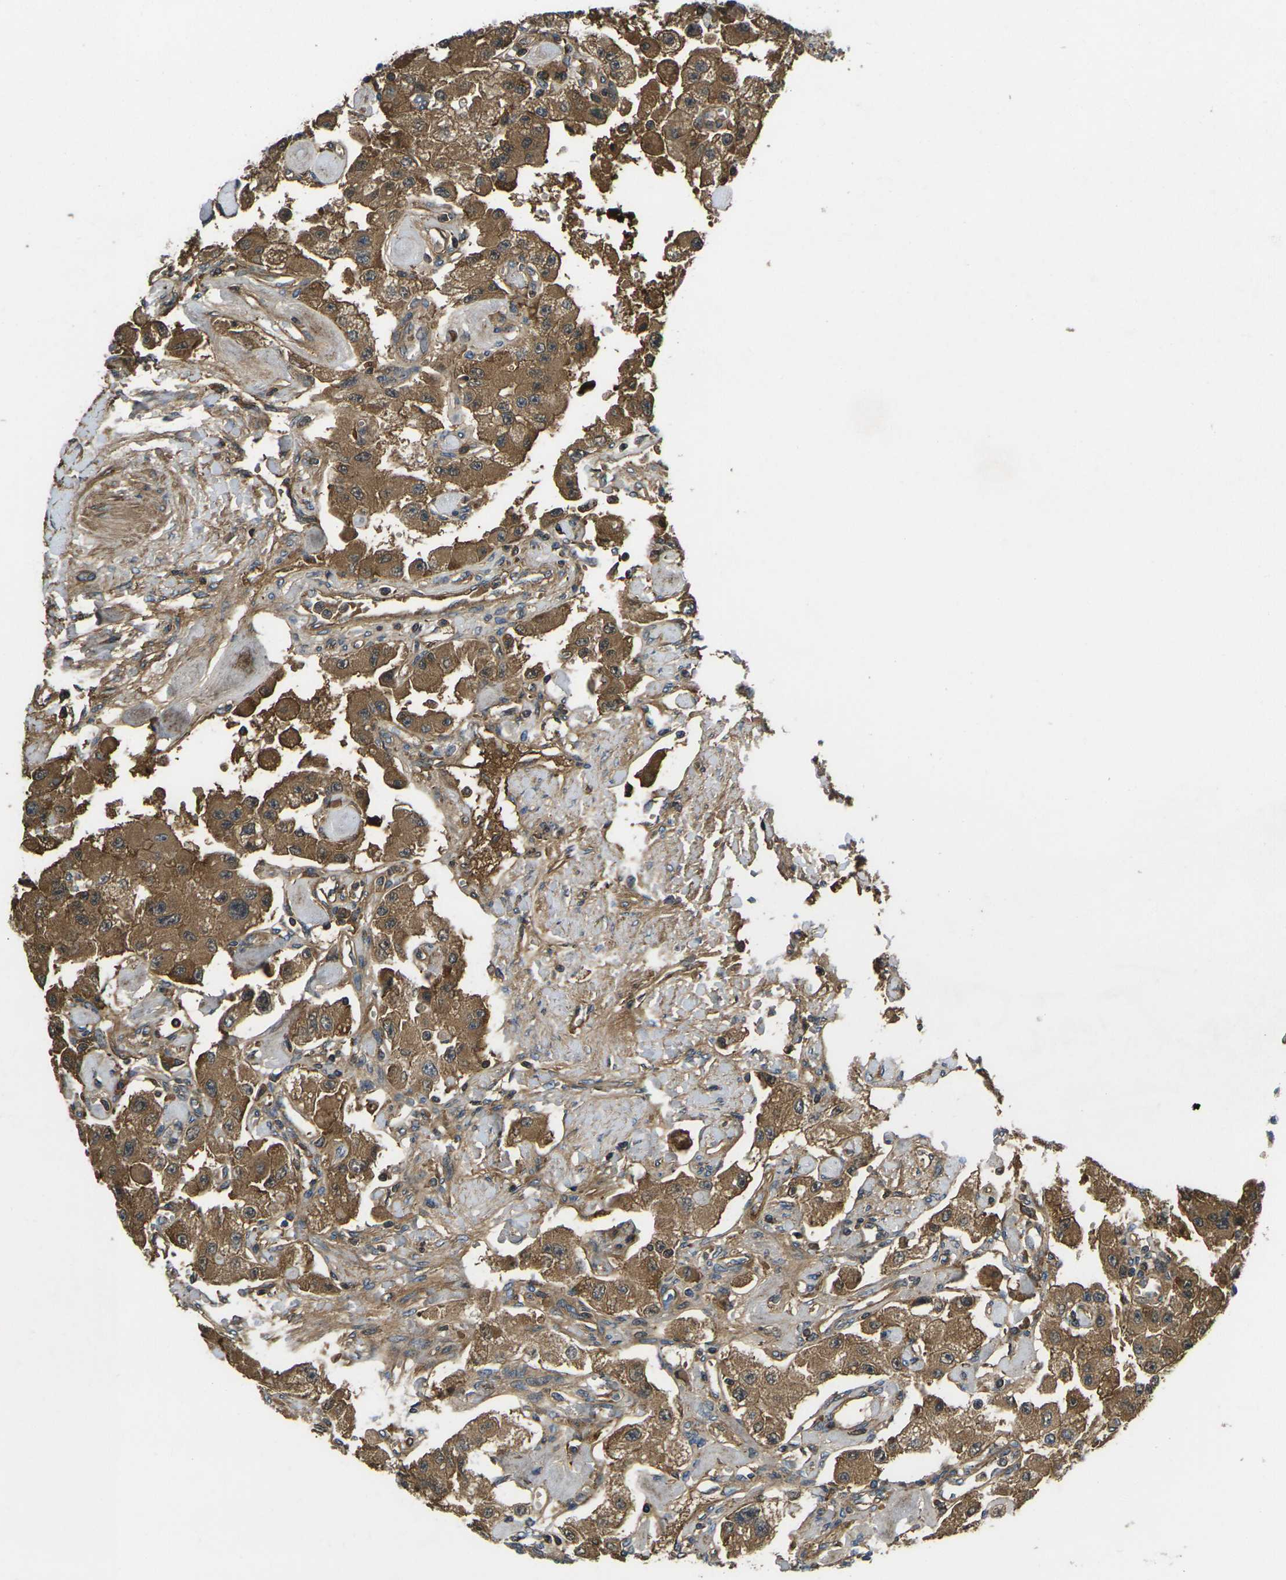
{"staining": {"intensity": "moderate", "quantity": ">75%", "location": "cytoplasmic/membranous"}, "tissue": "carcinoid", "cell_type": "Tumor cells", "image_type": "cancer", "snomed": [{"axis": "morphology", "description": "Carcinoid, malignant, NOS"}, {"axis": "topography", "description": "Pancreas"}], "caption": "Carcinoid stained with a protein marker demonstrates moderate staining in tumor cells.", "gene": "HSPG2", "patient": {"sex": "male", "age": 41}}